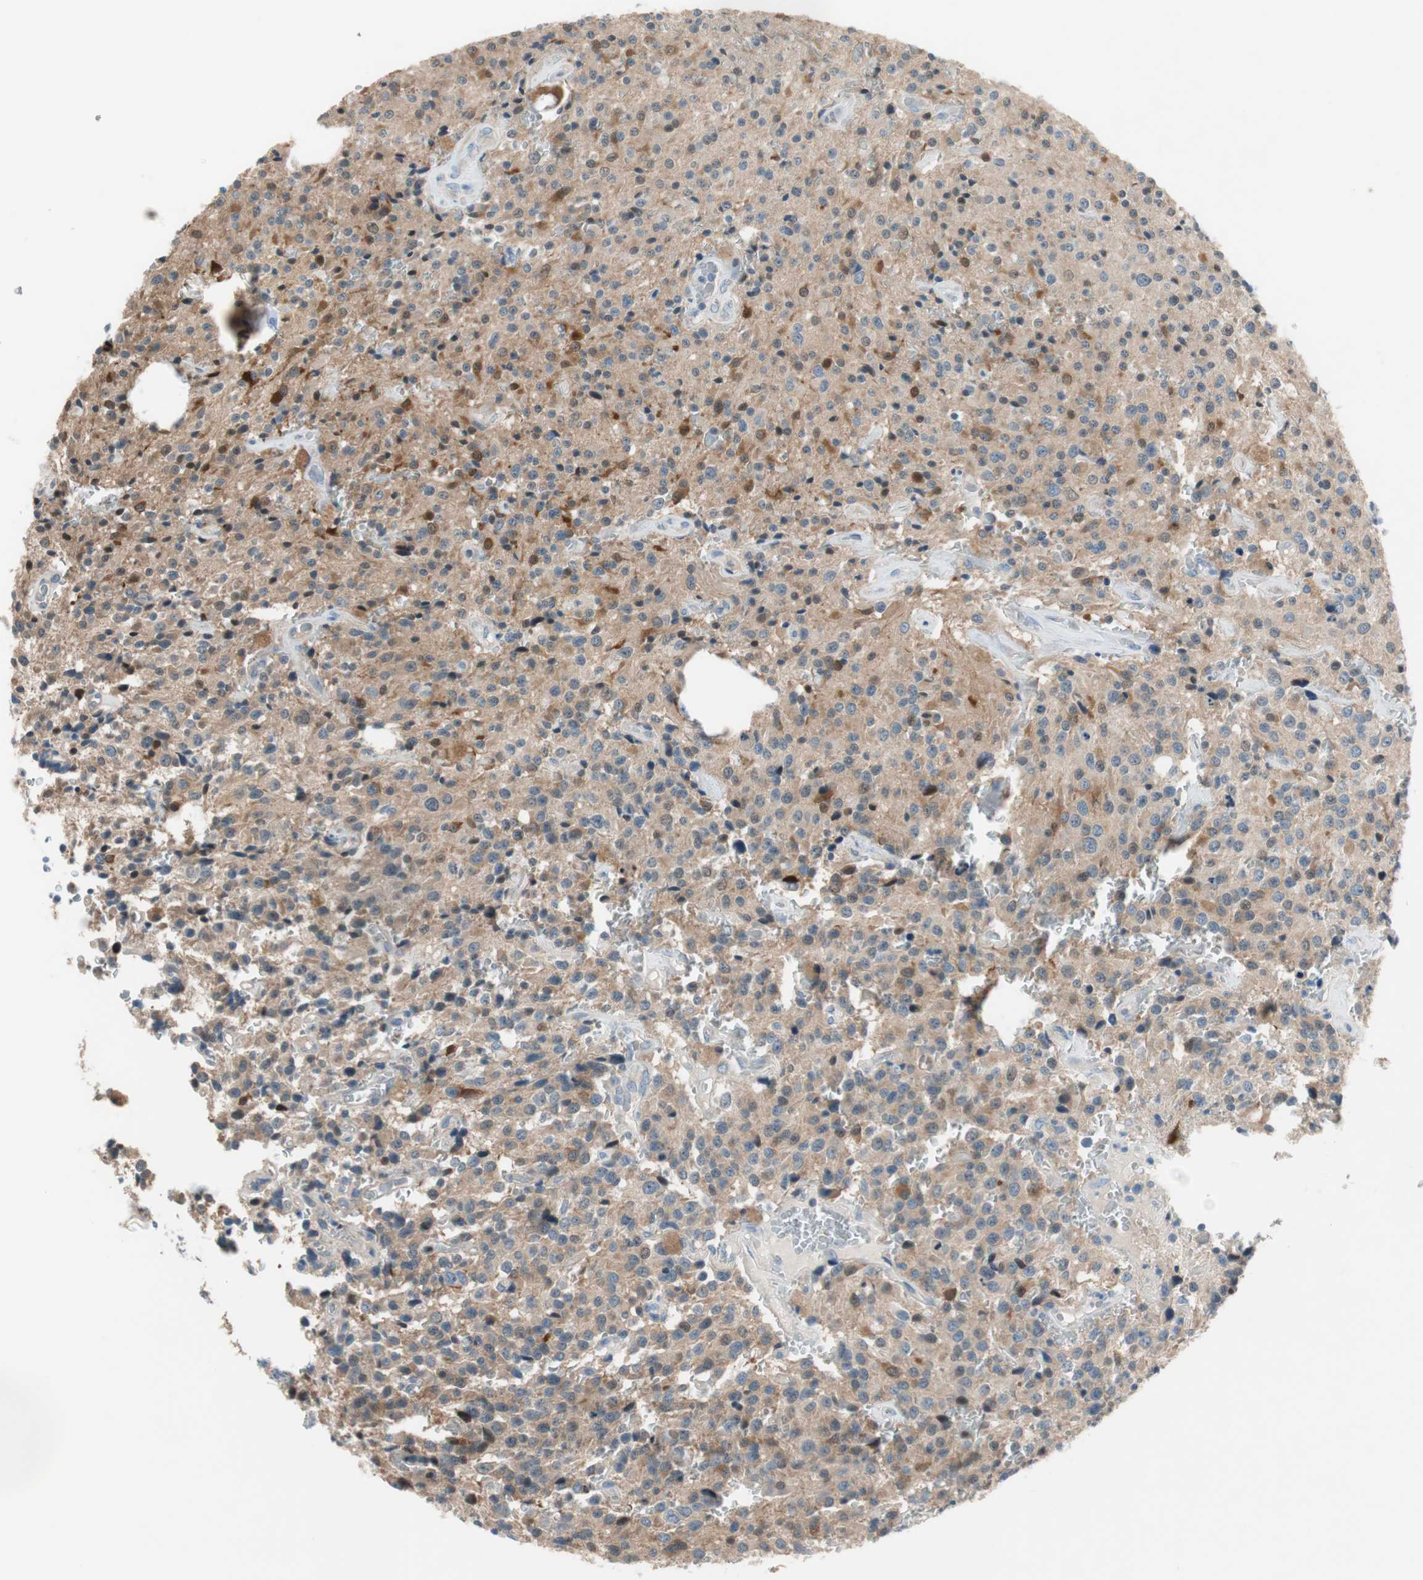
{"staining": {"intensity": "moderate", "quantity": "<25%", "location": "cytoplasmic/membranous"}, "tissue": "glioma", "cell_type": "Tumor cells", "image_type": "cancer", "snomed": [{"axis": "morphology", "description": "Glioma, malignant, Low grade"}, {"axis": "topography", "description": "Brain"}], "caption": "Human low-grade glioma (malignant) stained with a brown dye demonstrates moderate cytoplasmic/membranous positive staining in approximately <25% of tumor cells.", "gene": "GLUL", "patient": {"sex": "male", "age": 58}}